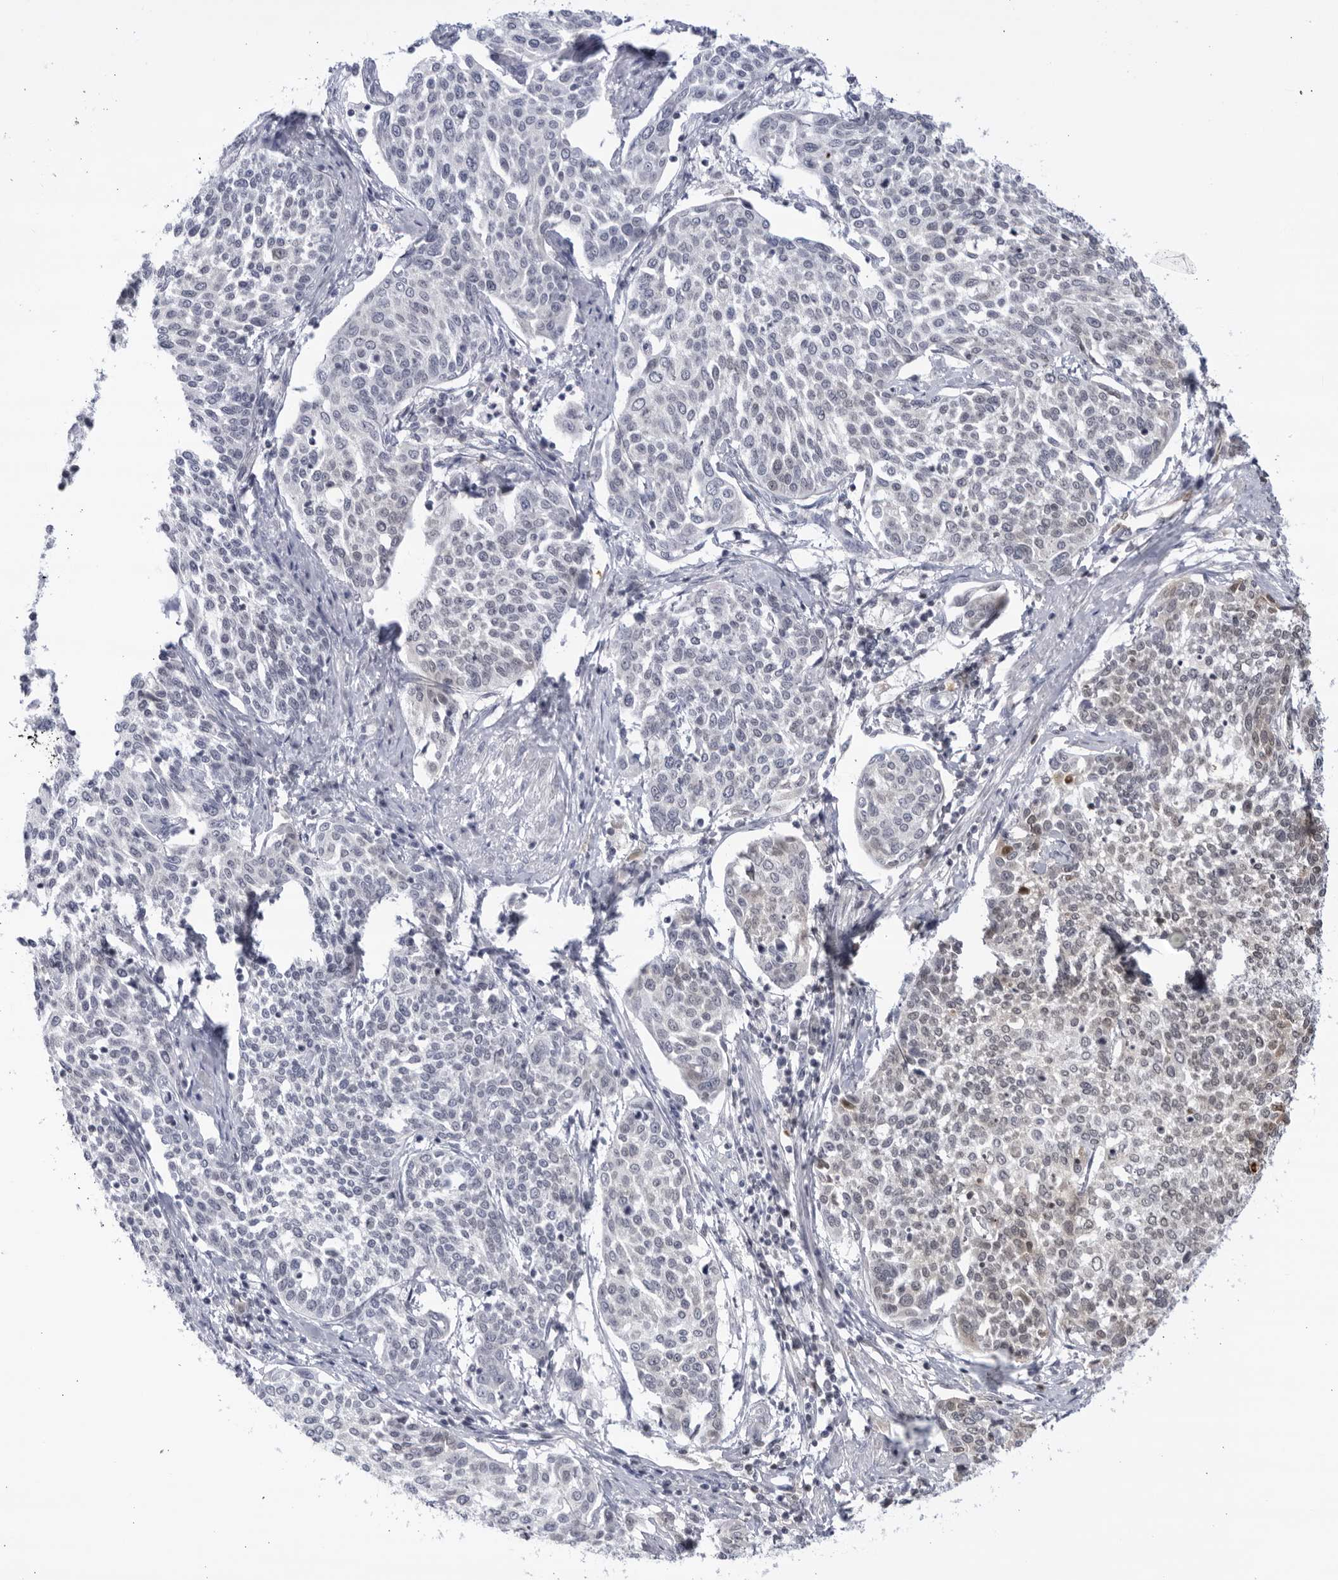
{"staining": {"intensity": "moderate", "quantity": "<25%", "location": "cytoplasmic/membranous,nuclear"}, "tissue": "cervical cancer", "cell_type": "Tumor cells", "image_type": "cancer", "snomed": [{"axis": "morphology", "description": "Squamous cell carcinoma, NOS"}, {"axis": "topography", "description": "Cervix"}], "caption": "Brown immunohistochemical staining in cervical cancer displays moderate cytoplasmic/membranous and nuclear staining in approximately <25% of tumor cells.", "gene": "CNBD1", "patient": {"sex": "female", "age": 34}}